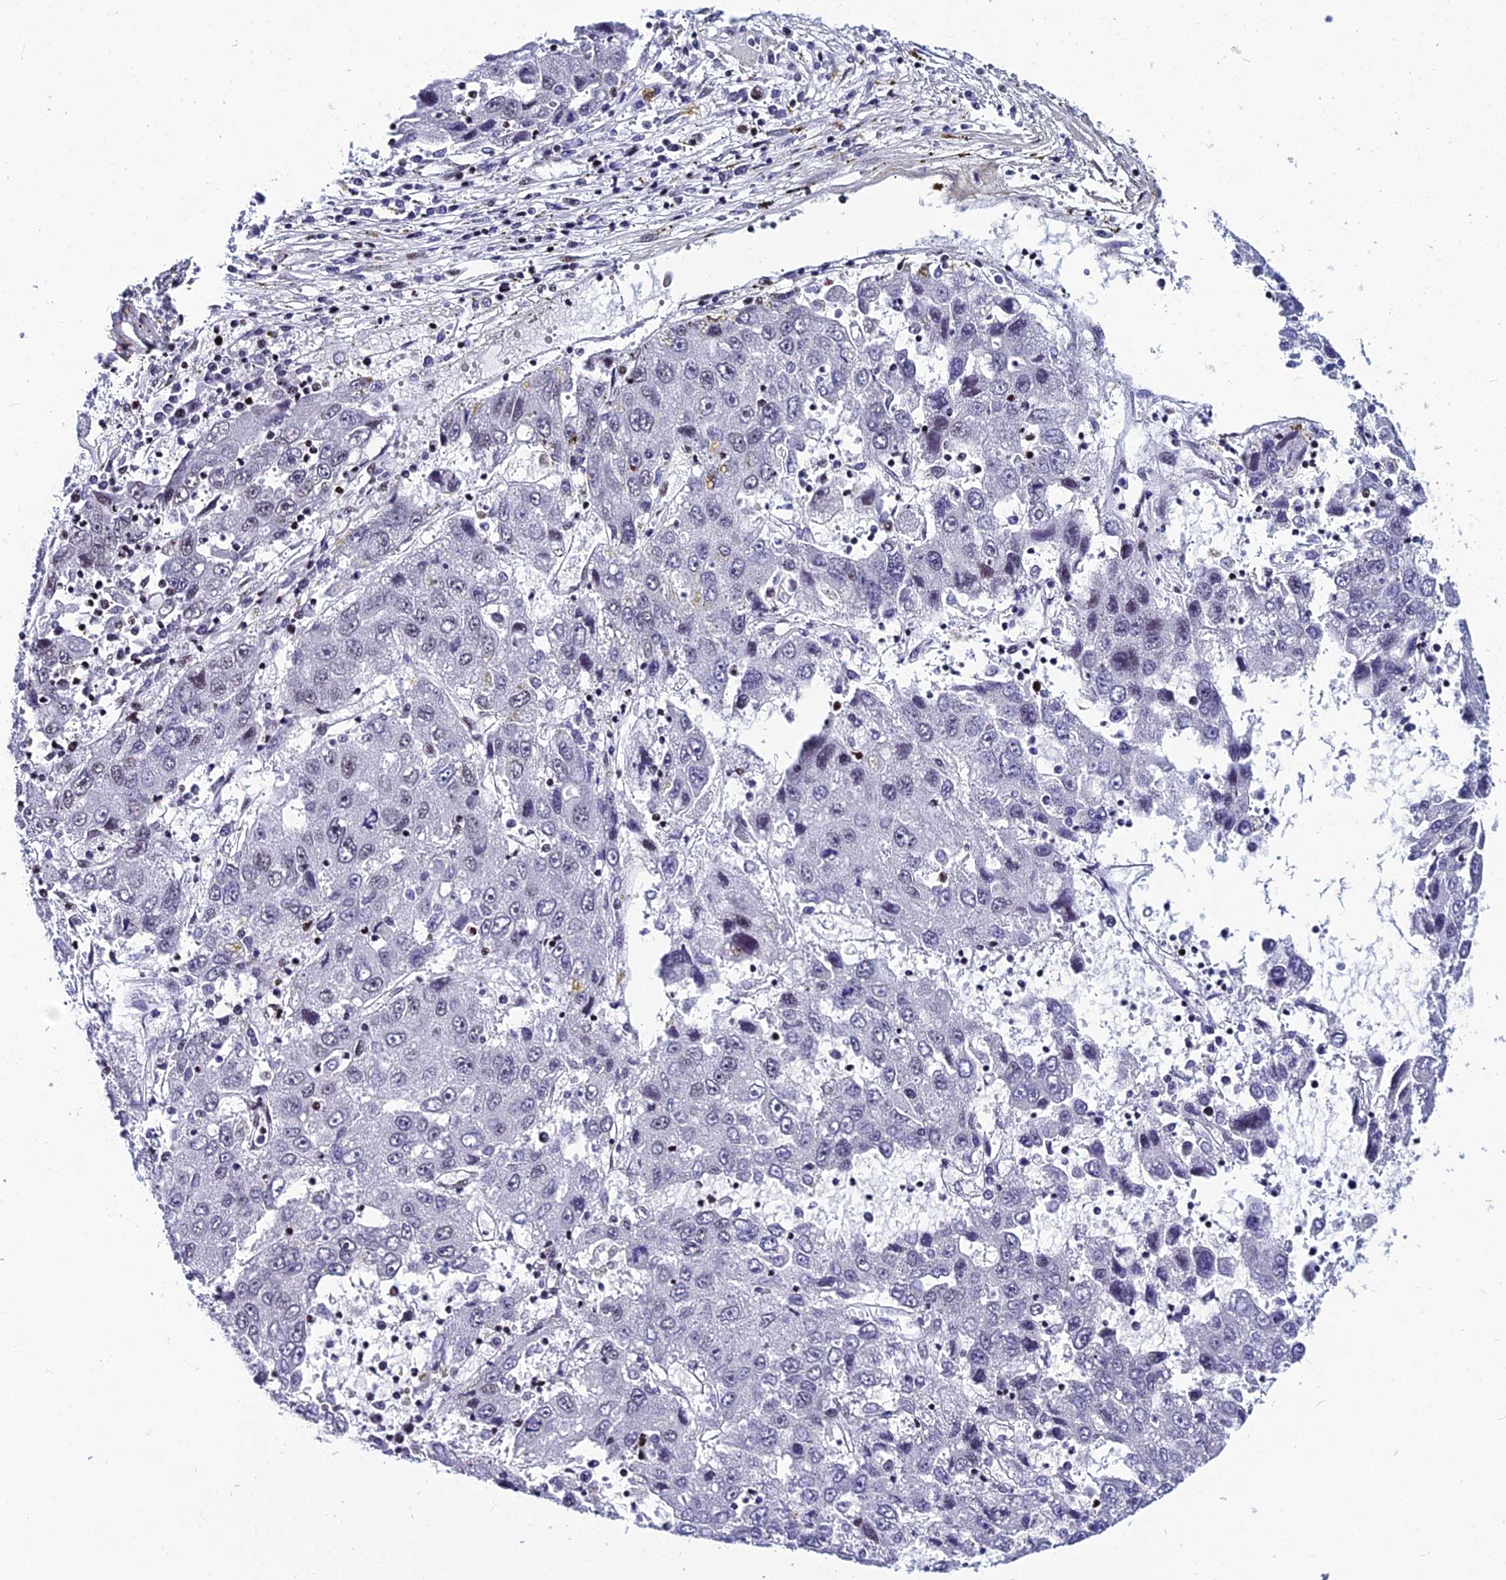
{"staining": {"intensity": "negative", "quantity": "none", "location": "none"}, "tissue": "liver cancer", "cell_type": "Tumor cells", "image_type": "cancer", "snomed": [{"axis": "morphology", "description": "Carcinoma, Hepatocellular, NOS"}, {"axis": "topography", "description": "Liver"}], "caption": "Liver cancer was stained to show a protein in brown. There is no significant positivity in tumor cells.", "gene": "HNRNPH1", "patient": {"sex": "male", "age": 49}}